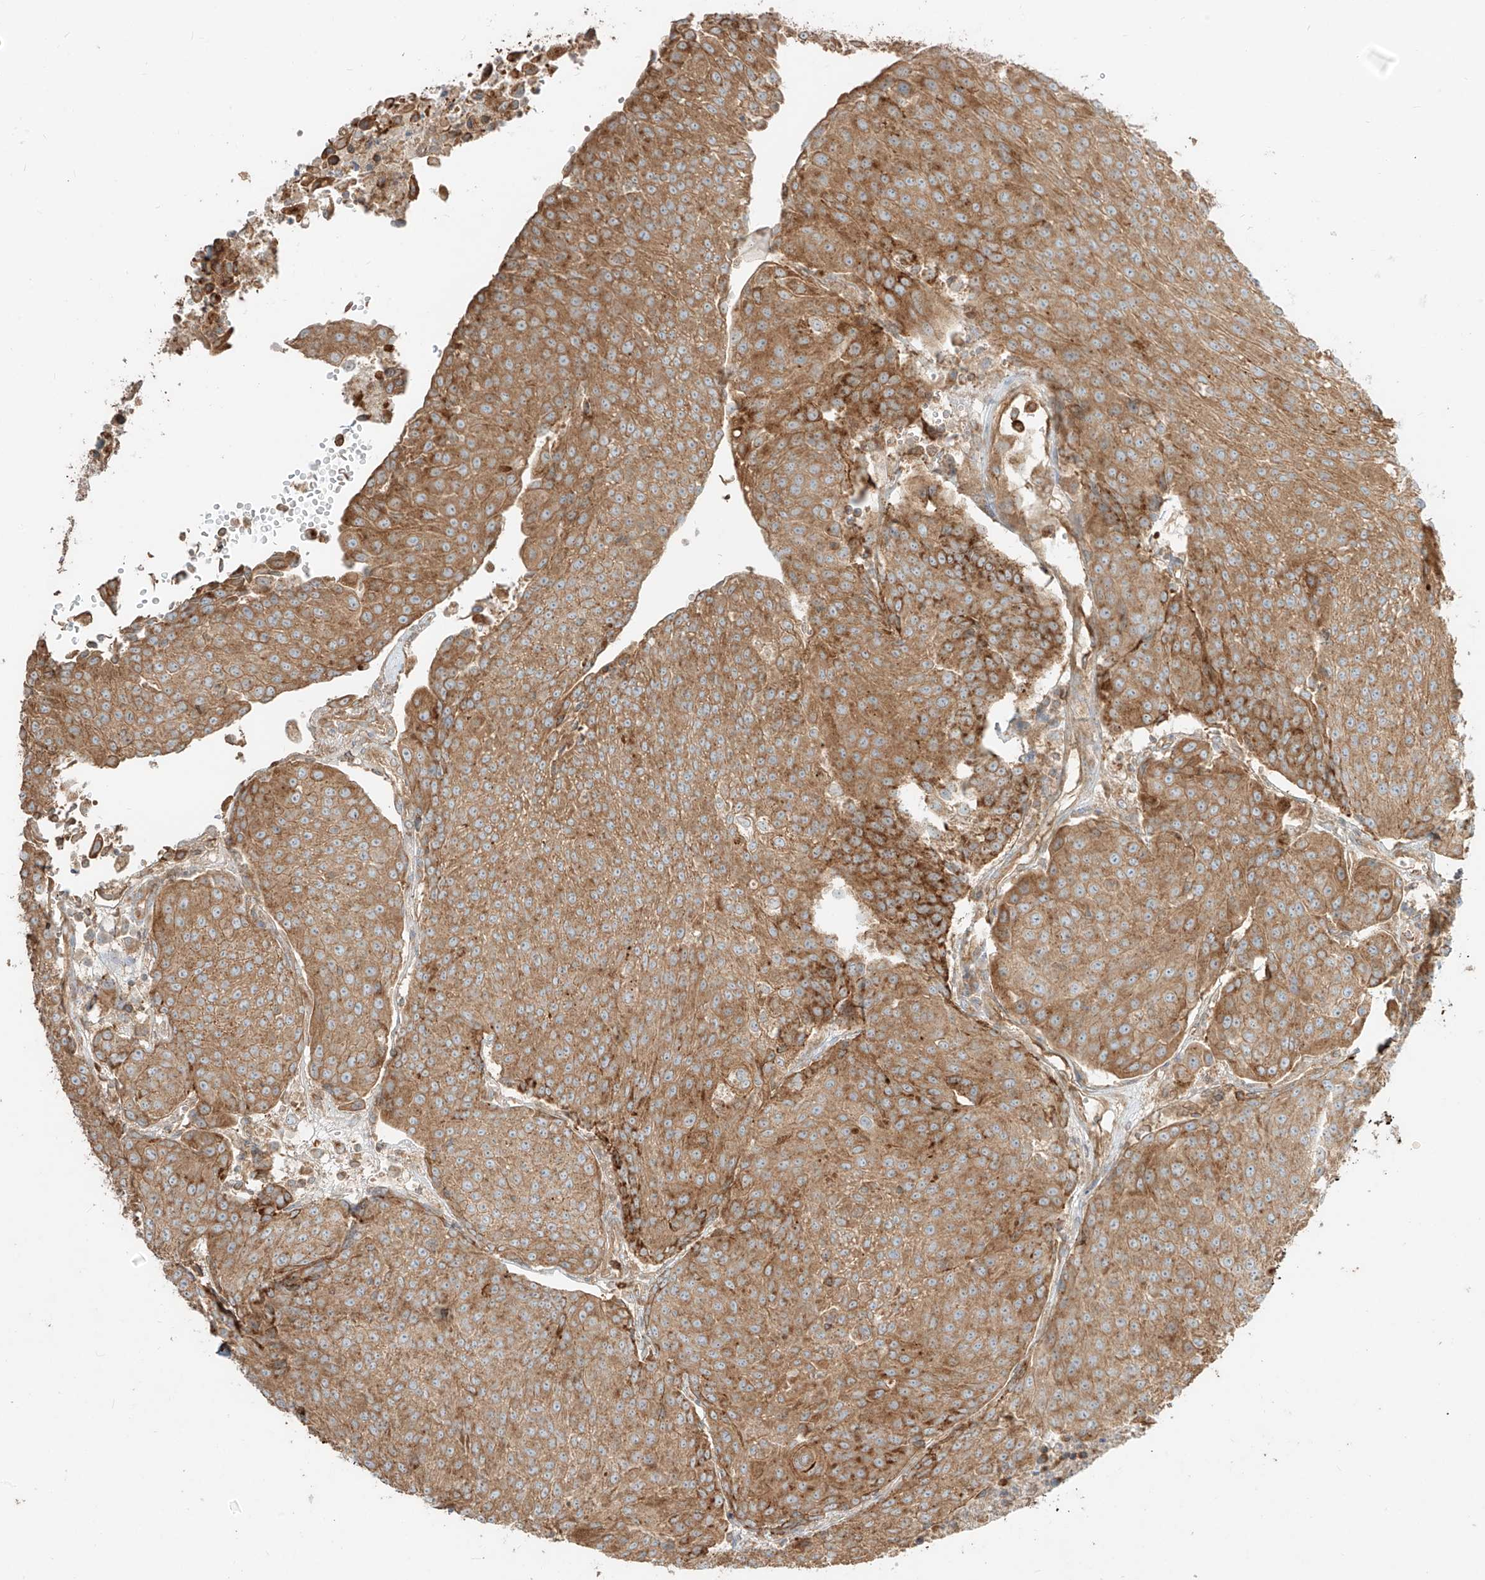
{"staining": {"intensity": "moderate", "quantity": ">75%", "location": "cytoplasmic/membranous"}, "tissue": "urothelial cancer", "cell_type": "Tumor cells", "image_type": "cancer", "snomed": [{"axis": "morphology", "description": "Urothelial carcinoma, High grade"}, {"axis": "topography", "description": "Urinary bladder"}], "caption": "Urothelial cancer was stained to show a protein in brown. There is medium levels of moderate cytoplasmic/membranous positivity in about >75% of tumor cells.", "gene": "CCDC115", "patient": {"sex": "female", "age": 85}}